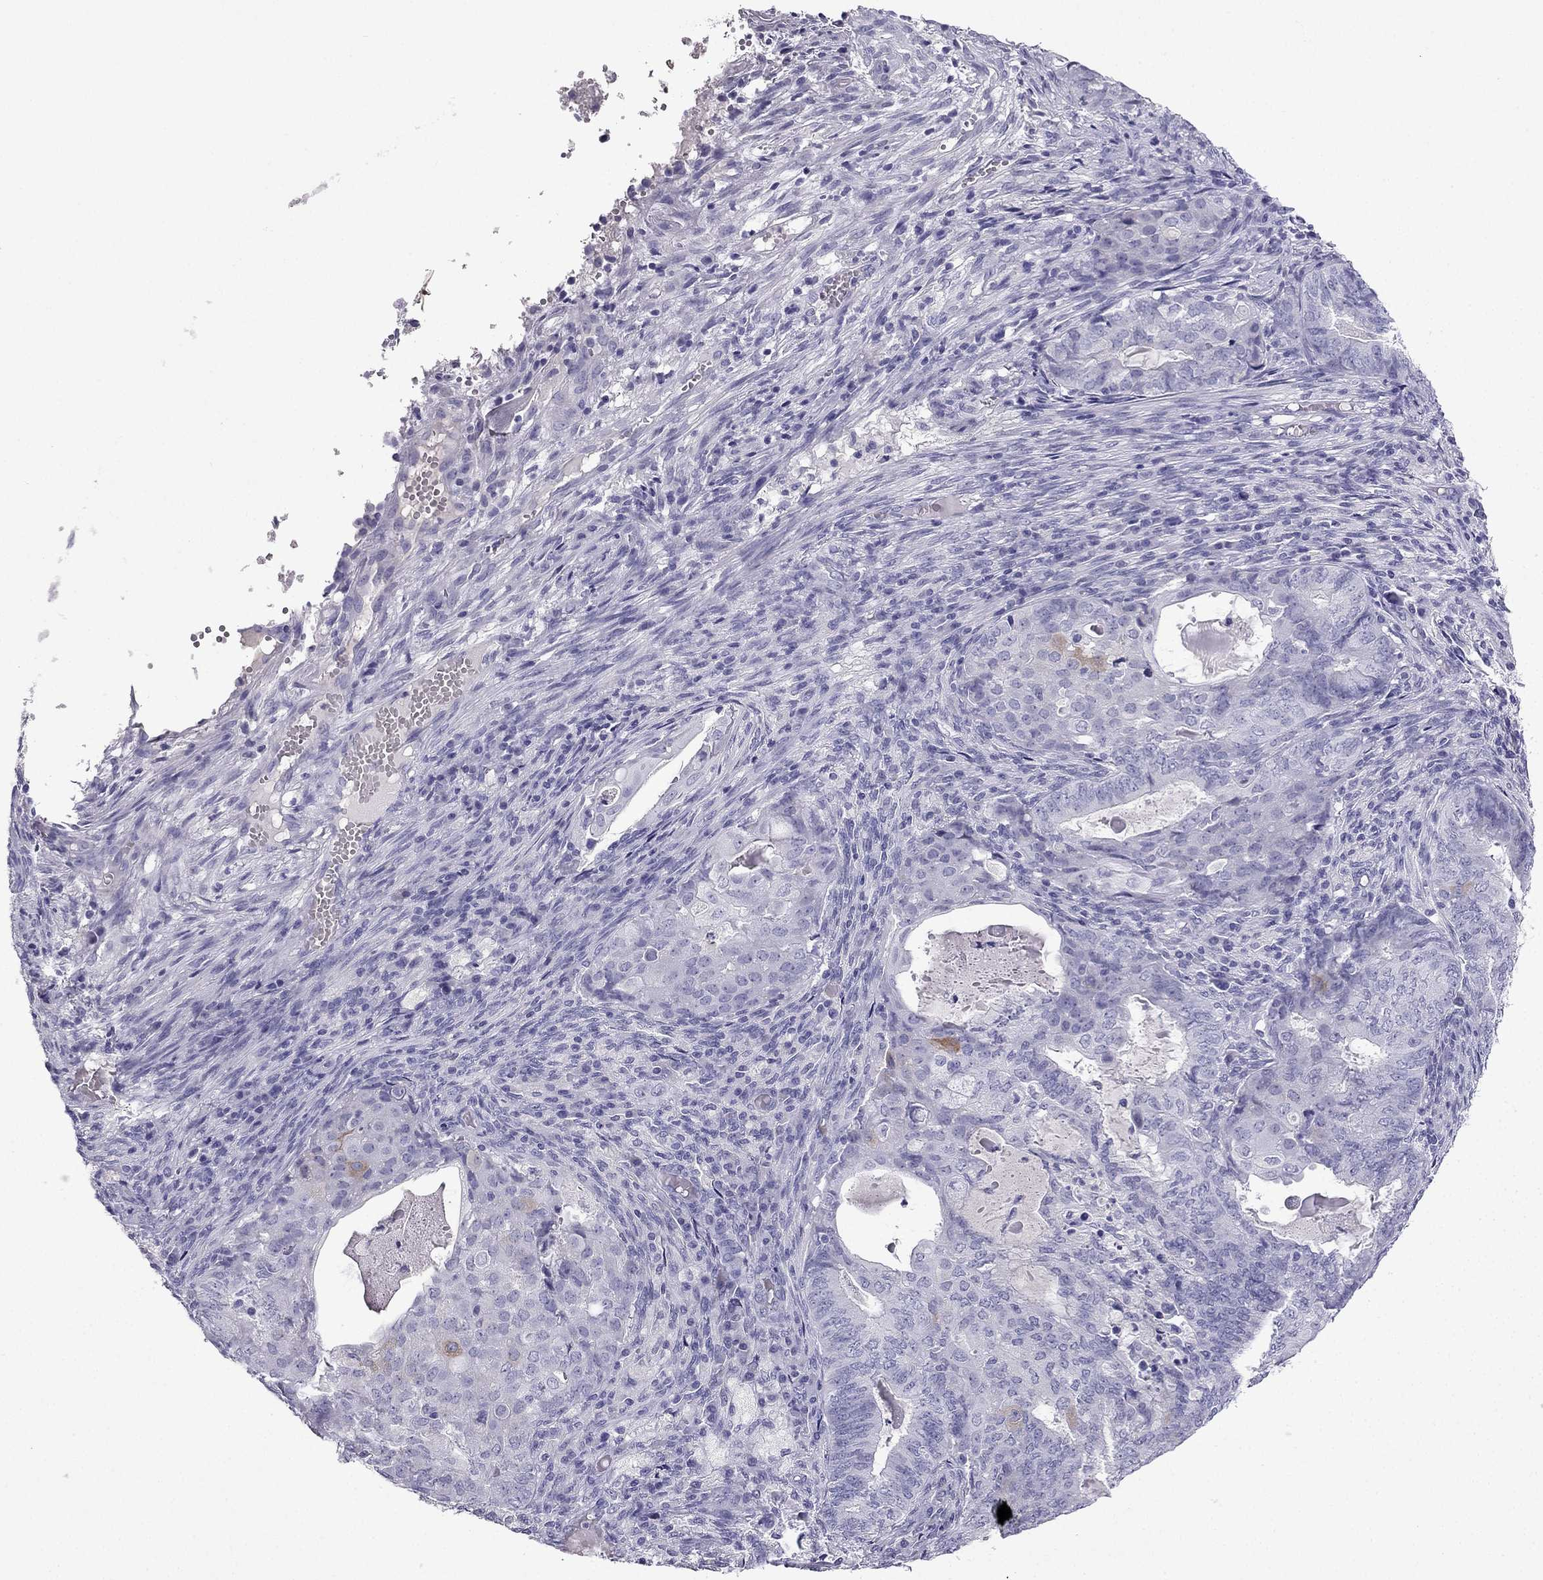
{"staining": {"intensity": "negative", "quantity": "none", "location": "none"}, "tissue": "endometrial cancer", "cell_type": "Tumor cells", "image_type": "cancer", "snomed": [{"axis": "morphology", "description": "Adenocarcinoma, NOS"}, {"axis": "topography", "description": "Endometrium"}], "caption": "An immunohistochemistry micrograph of endometrial adenocarcinoma is shown. There is no staining in tumor cells of endometrial adenocarcinoma.", "gene": "NPTX1", "patient": {"sex": "female", "age": 62}}